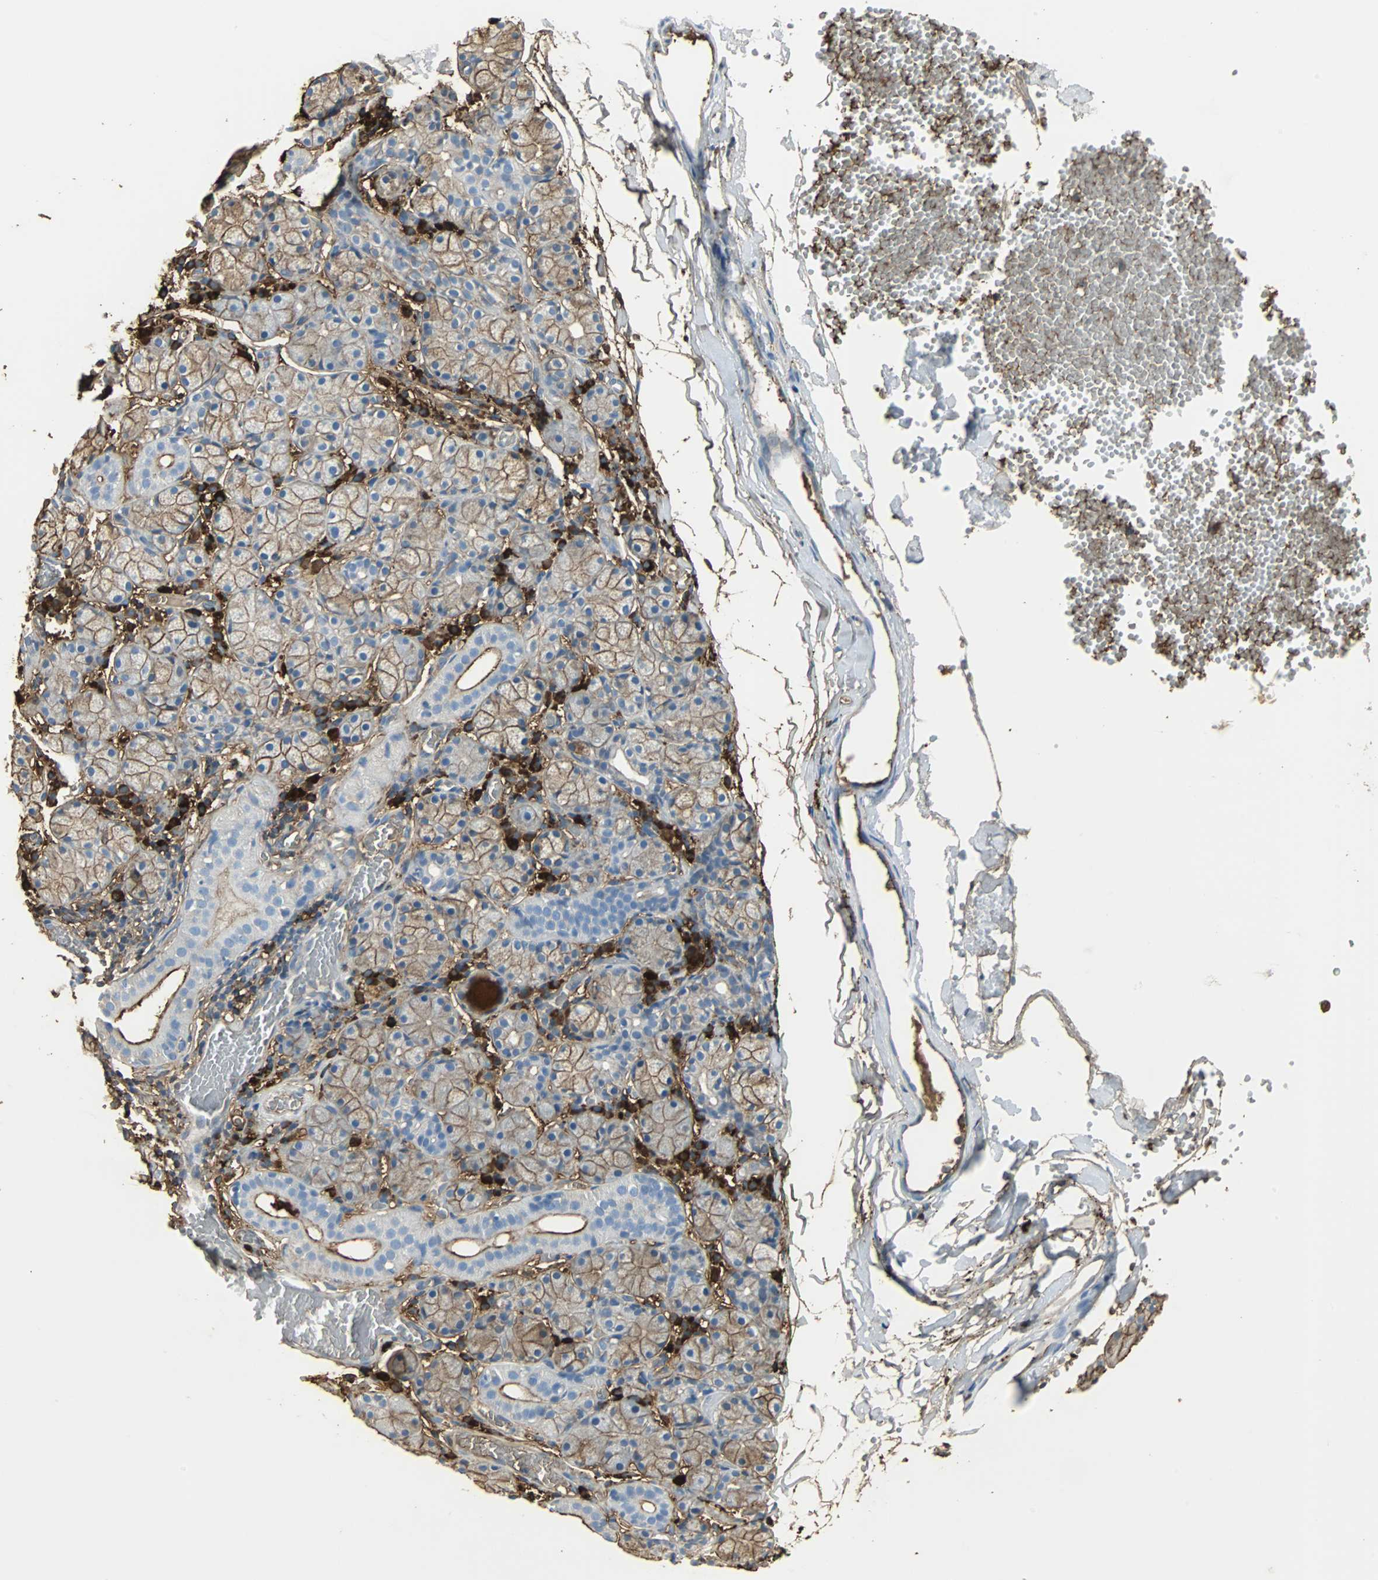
{"staining": {"intensity": "moderate", "quantity": "25%-75%", "location": "cytoplasmic/membranous"}, "tissue": "salivary gland", "cell_type": "Glandular cells", "image_type": "normal", "snomed": [{"axis": "morphology", "description": "Normal tissue, NOS"}, {"axis": "topography", "description": "Salivary gland"}], "caption": "Protein expression by immunohistochemistry shows moderate cytoplasmic/membranous staining in approximately 25%-75% of glandular cells in unremarkable salivary gland. (DAB (3,3'-diaminobenzidine) IHC with brightfield microscopy, high magnification).", "gene": "IGHA1", "patient": {"sex": "female", "age": 24}}